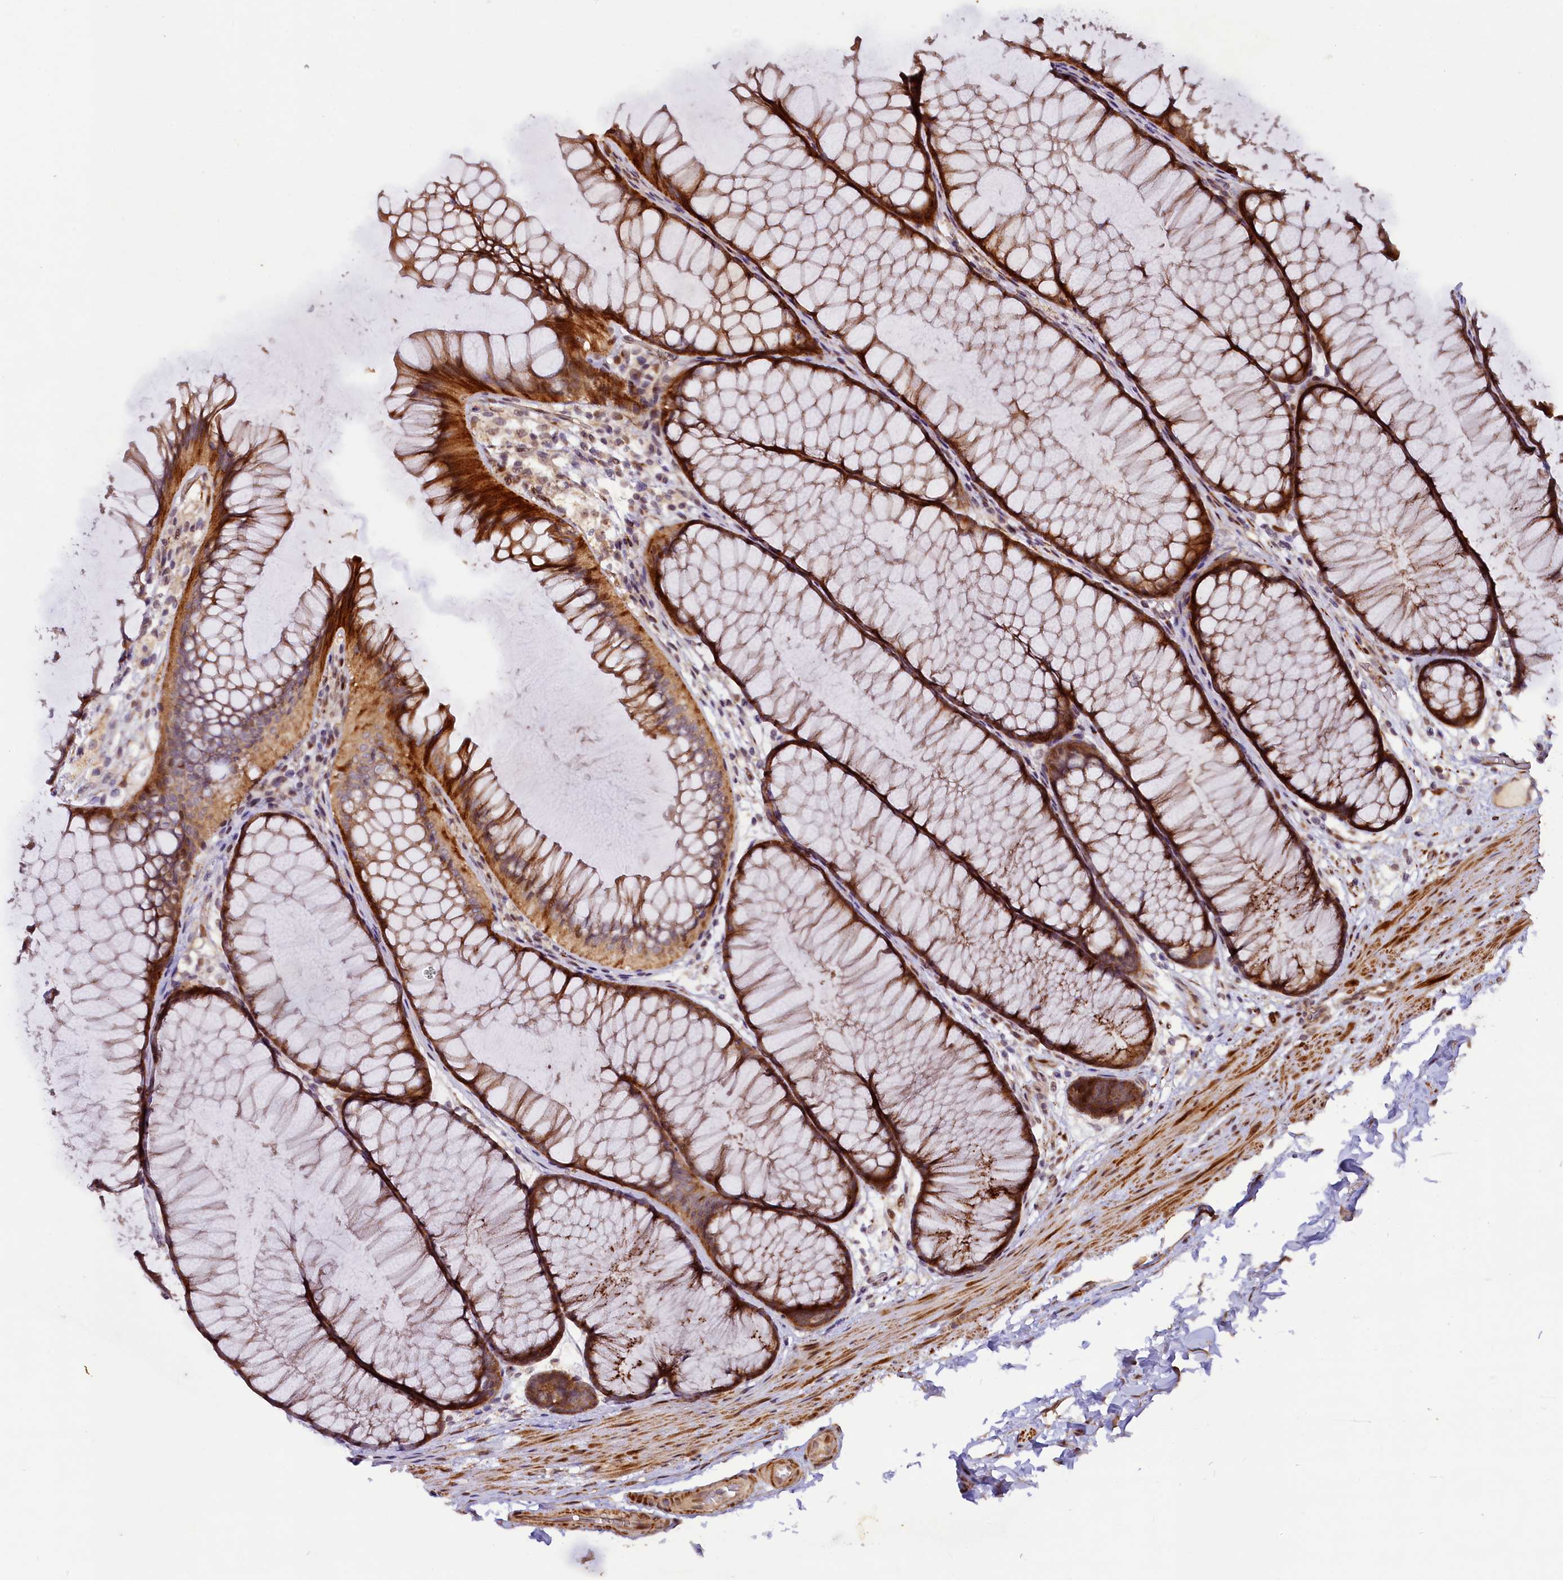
{"staining": {"intensity": "moderate", "quantity": ">75%", "location": "cytoplasmic/membranous"}, "tissue": "colon", "cell_type": "Endothelial cells", "image_type": "normal", "snomed": [{"axis": "morphology", "description": "Normal tissue, NOS"}, {"axis": "topography", "description": "Colon"}], "caption": "Protein analysis of unremarkable colon shows moderate cytoplasmic/membranous positivity in about >75% of endothelial cells. (IHC, brightfield microscopy, high magnification).", "gene": "SHPRH", "patient": {"sex": "female", "age": 82}}